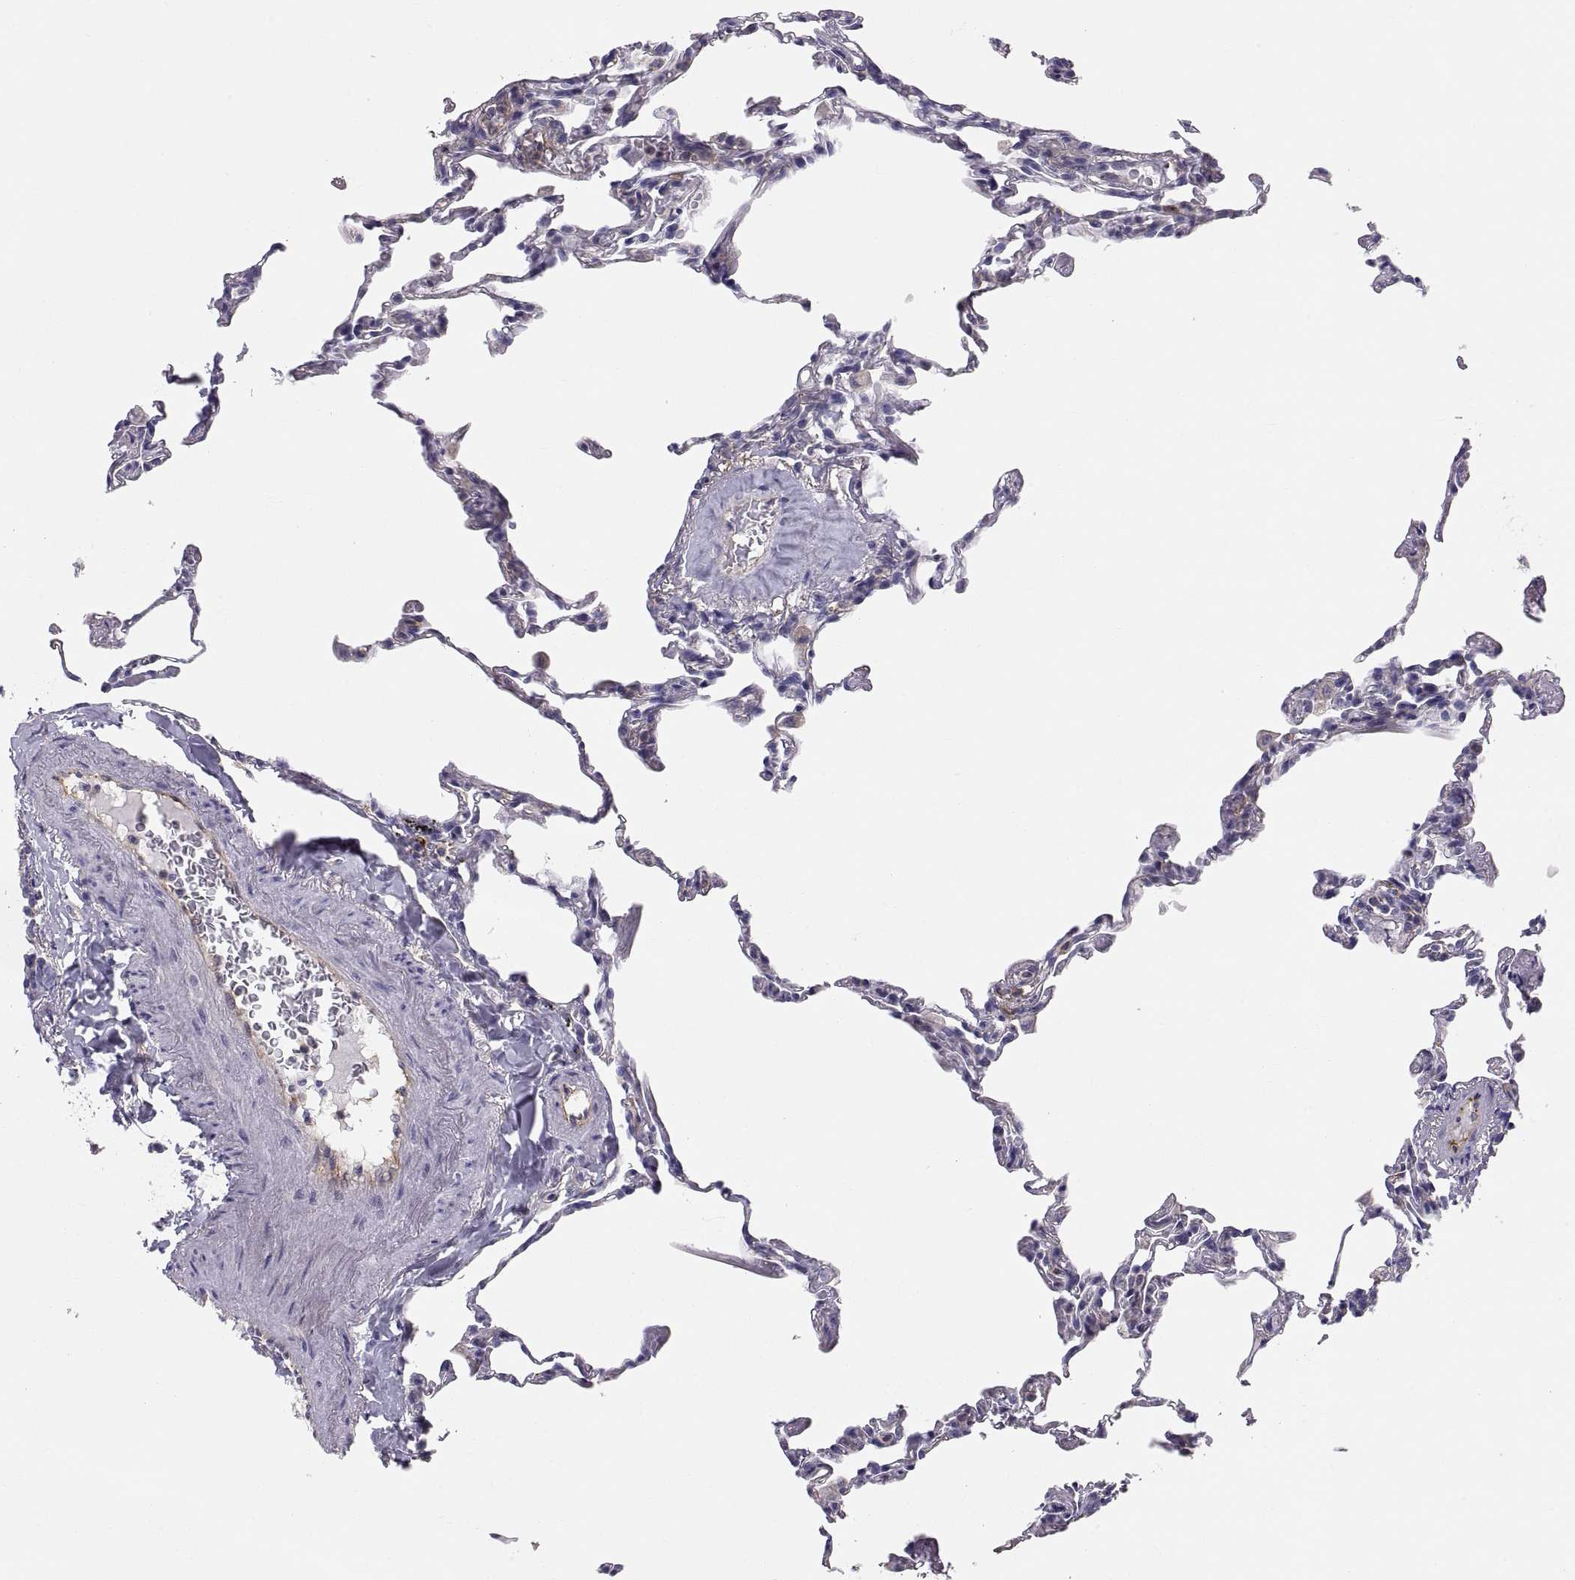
{"staining": {"intensity": "negative", "quantity": "none", "location": "none"}, "tissue": "lung", "cell_type": "Alveolar cells", "image_type": "normal", "snomed": [{"axis": "morphology", "description": "Normal tissue, NOS"}, {"axis": "topography", "description": "Lung"}], "caption": "This histopathology image is of normal lung stained with immunohistochemistry (IHC) to label a protein in brown with the nuclei are counter-stained blue. There is no staining in alveolar cells.", "gene": "RALB", "patient": {"sex": "female", "age": 57}}